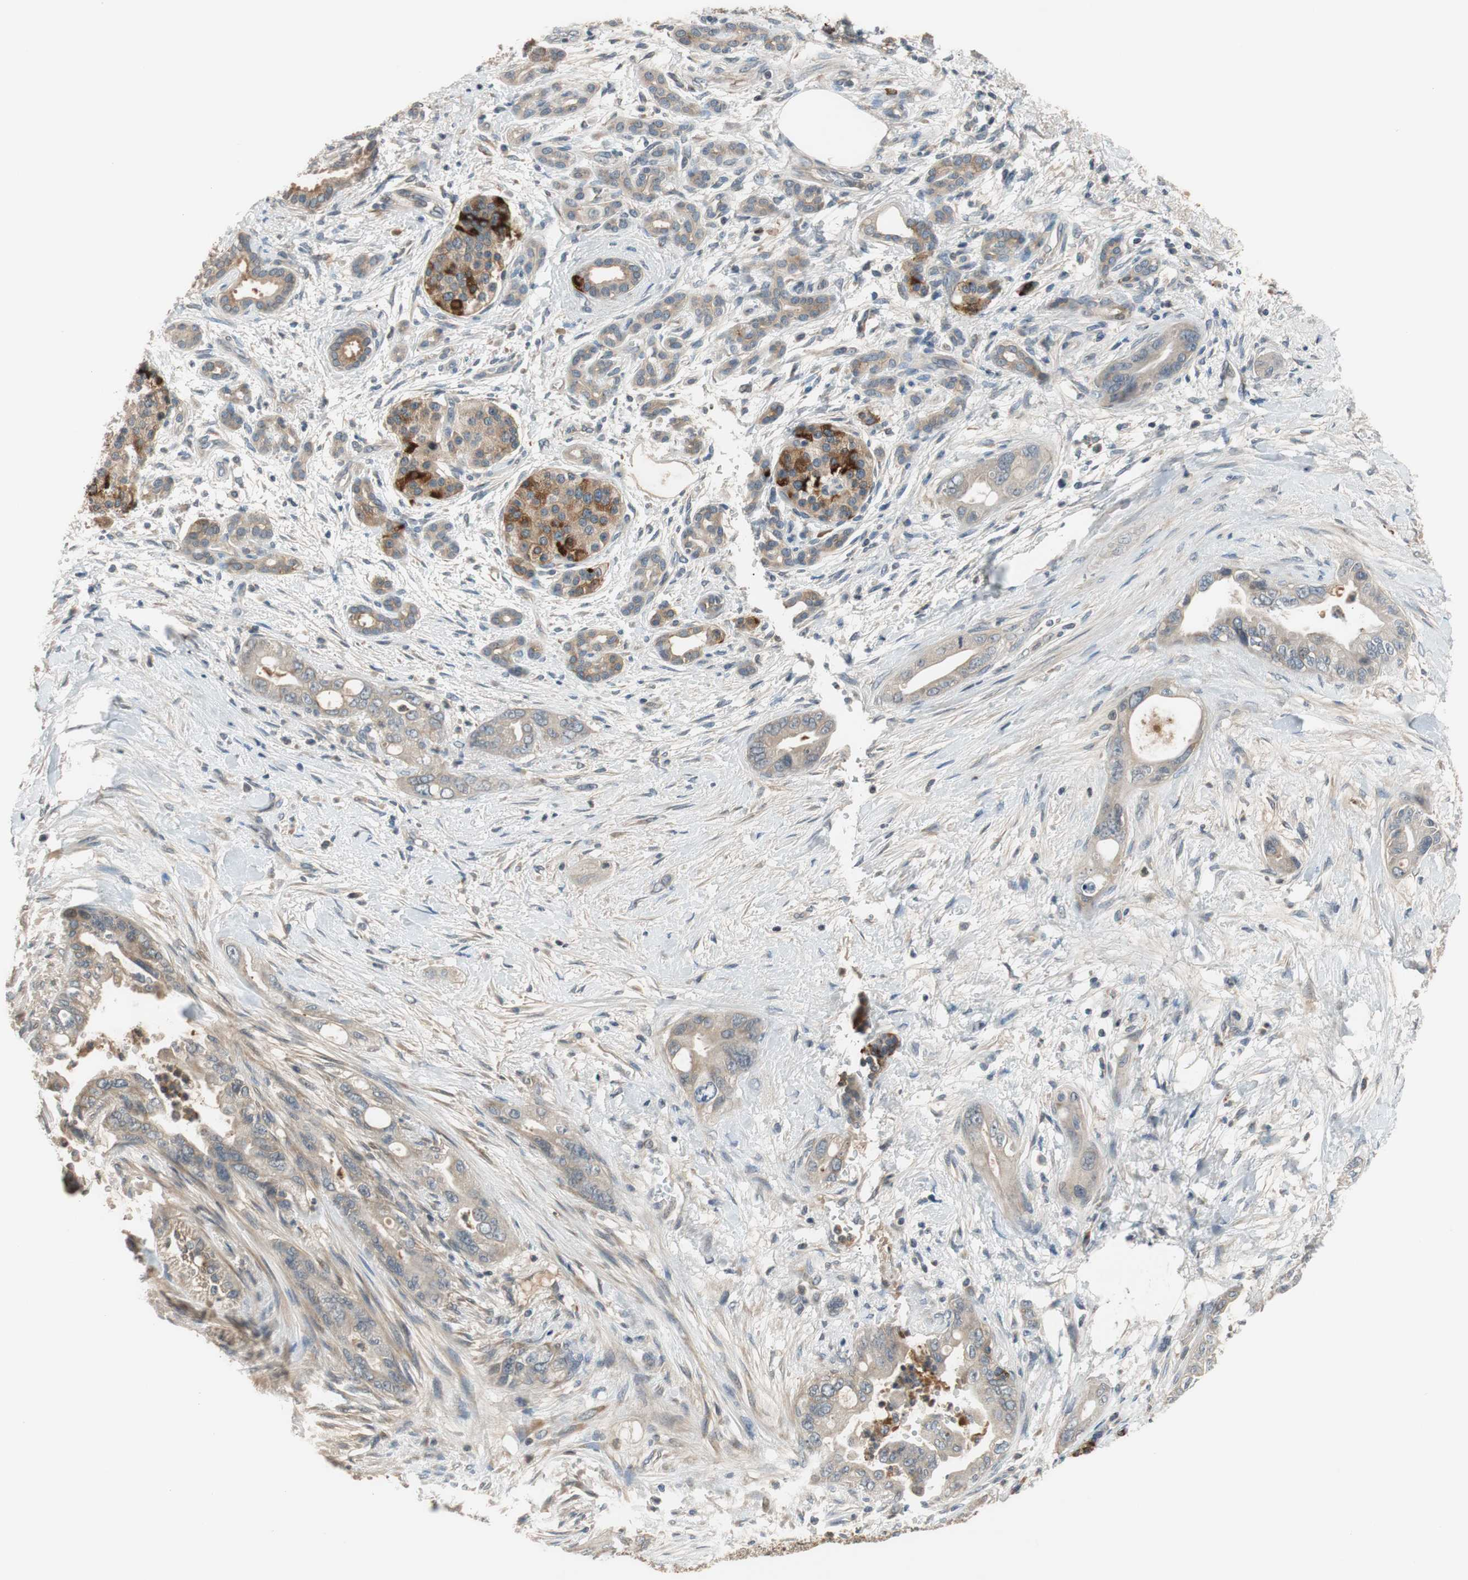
{"staining": {"intensity": "weak", "quantity": ">75%", "location": "cytoplasmic/membranous"}, "tissue": "pancreatic cancer", "cell_type": "Tumor cells", "image_type": "cancer", "snomed": [{"axis": "morphology", "description": "Adenocarcinoma, NOS"}, {"axis": "topography", "description": "Pancreas"}], "caption": "IHC of human pancreatic adenocarcinoma demonstrates low levels of weak cytoplasmic/membranous expression in about >75% of tumor cells.", "gene": "C4A", "patient": {"sex": "male", "age": 70}}